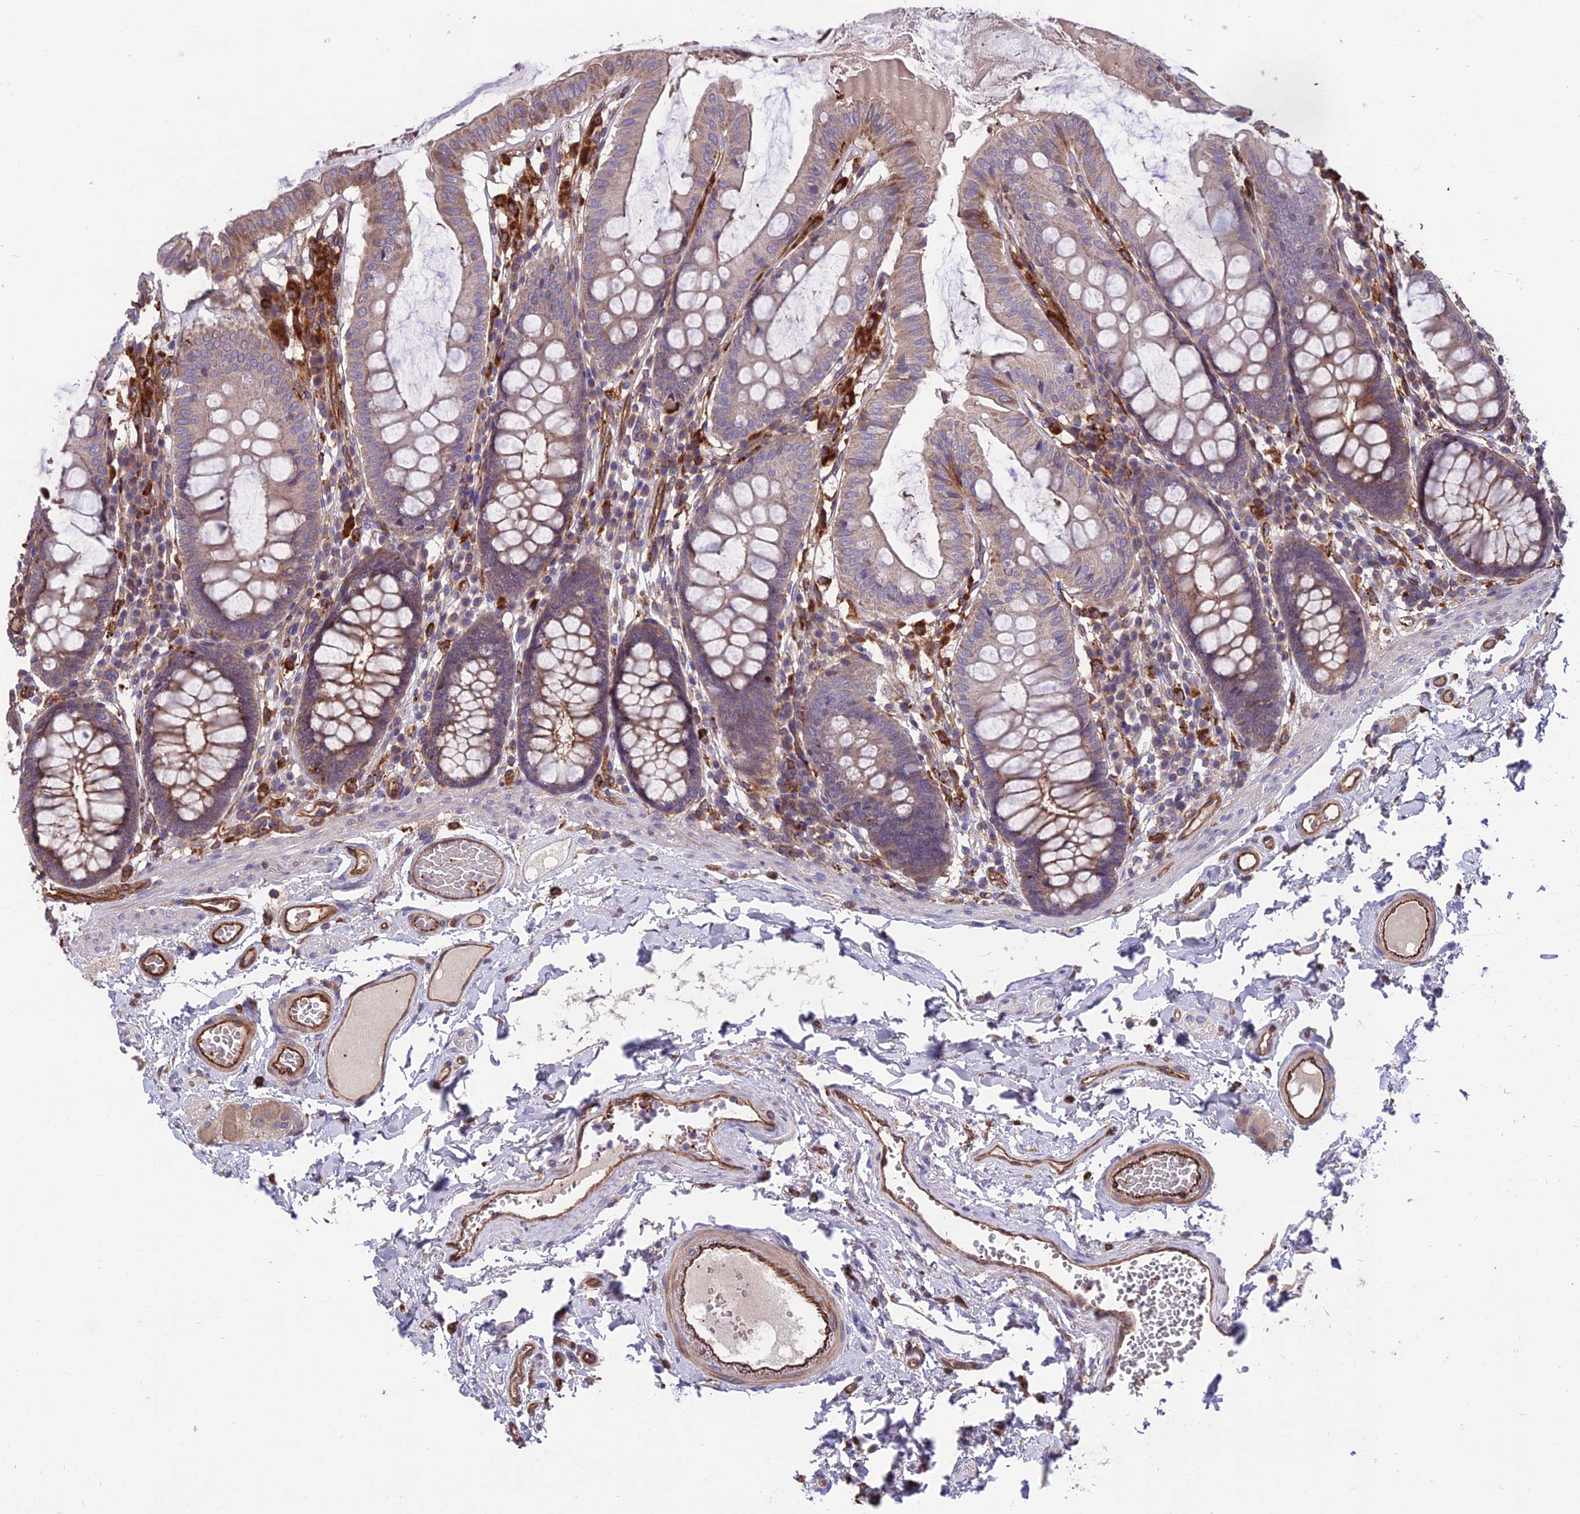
{"staining": {"intensity": "strong", "quantity": ">75%", "location": "cytoplasmic/membranous"}, "tissue": "colon", "cell_type": "Endothelial cells", "image_type": "normal", "snomed": [{"axis": "morphology", "description": "Normal tissue, NOS"}, {"axis": "topography", "description": "Colon"}], "caption": "IHC staining of benign colon, which demonstrates high levels of strong cytoplasmic/membranous expression in approximately >75% of endothelial cells indicating strong cytoplasmic/membranous protein positivity. The staining was performed using DAB (3,3'-diaminobenzidine) (brown) for protein detection and nuclei were counterstained in hematoxylin (blue).", "gene": "RTN4RL1", "patient": {"sex": "male", "age": 84}}